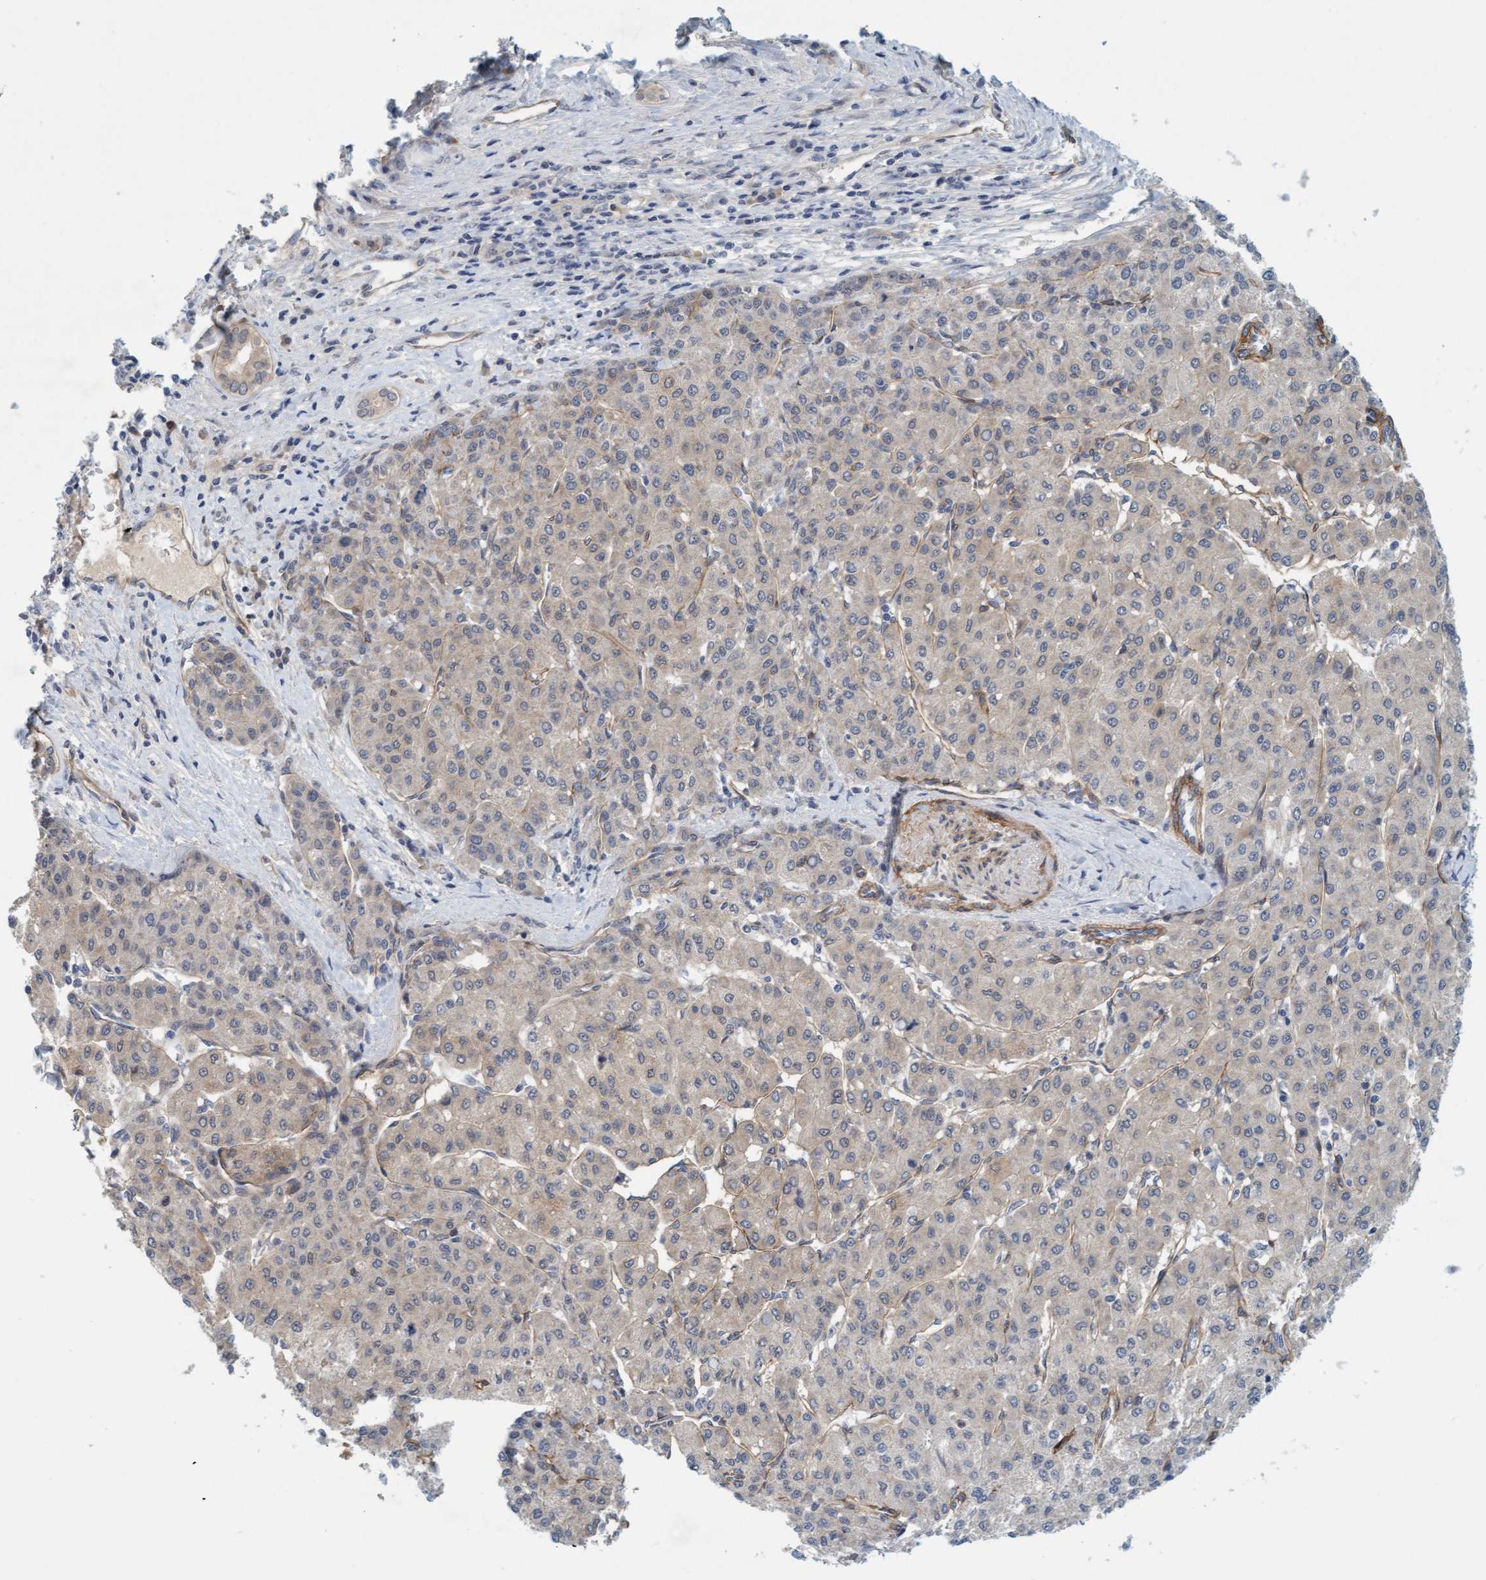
{"staining": {"intensity": "negative", "quantity": "none", "location": "none"}, "tissue": "liver cancer", "cell_type": "Tumor cells", "image_type": "cancer", "snomed": [{"axis": "morphology", "description": "Carcinoma, Hepatocellular, NOS"}, {"axis": "topography", "description": "Liver"}], "caption": "The micrograph shows no staining of tumor cells in hepatocellular carcinoma (liver).", "gene": "TSTD2", "patient": {"sex": "male", "age": 65}}